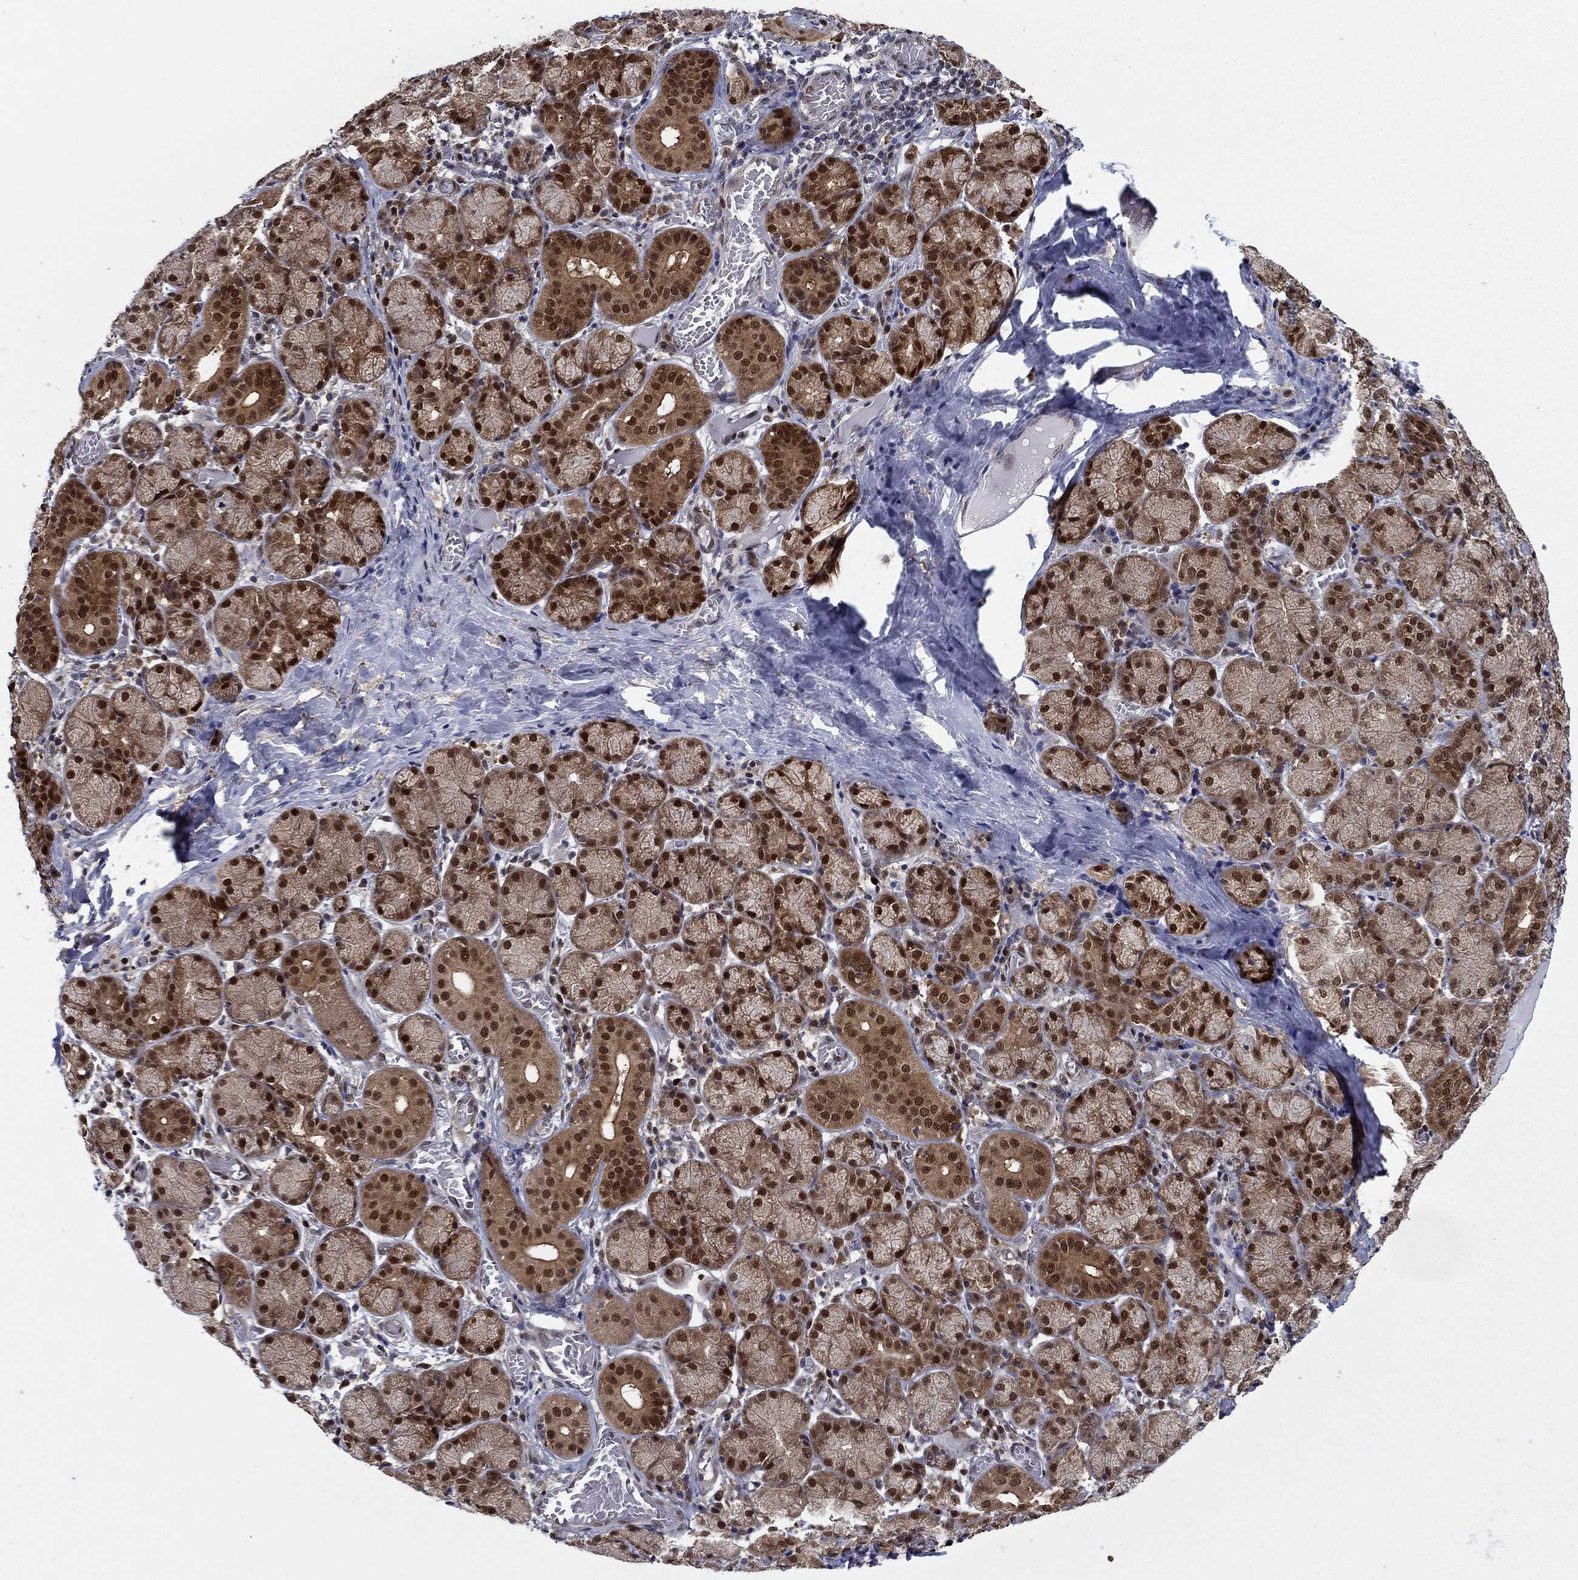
{"staining": {"intensity": "strong", "quantity": ">75%", "location": "cytoplasmic/membranous,nuclear"}, "tissue": "salivary gland", "cell_type": "Glandular cells", "image_type": "normal", "snomed": [{"axis": "morphology", "description": "Normal tissue, NOS"}, {"axis": "topography", "description": "Salivary gland"}, {"axis": "topography", "description": "Peripheral nerve tissue"}], "caption": "An image showing strong cytoplasmic/membranous,nuclear staining in approximately >75% of glandular cells in unremarkable salivary gland, as visualized by brown immunohistochemical staining.", "gene": "FKBP4", "patient": {"sex": "female", "age": 24}}